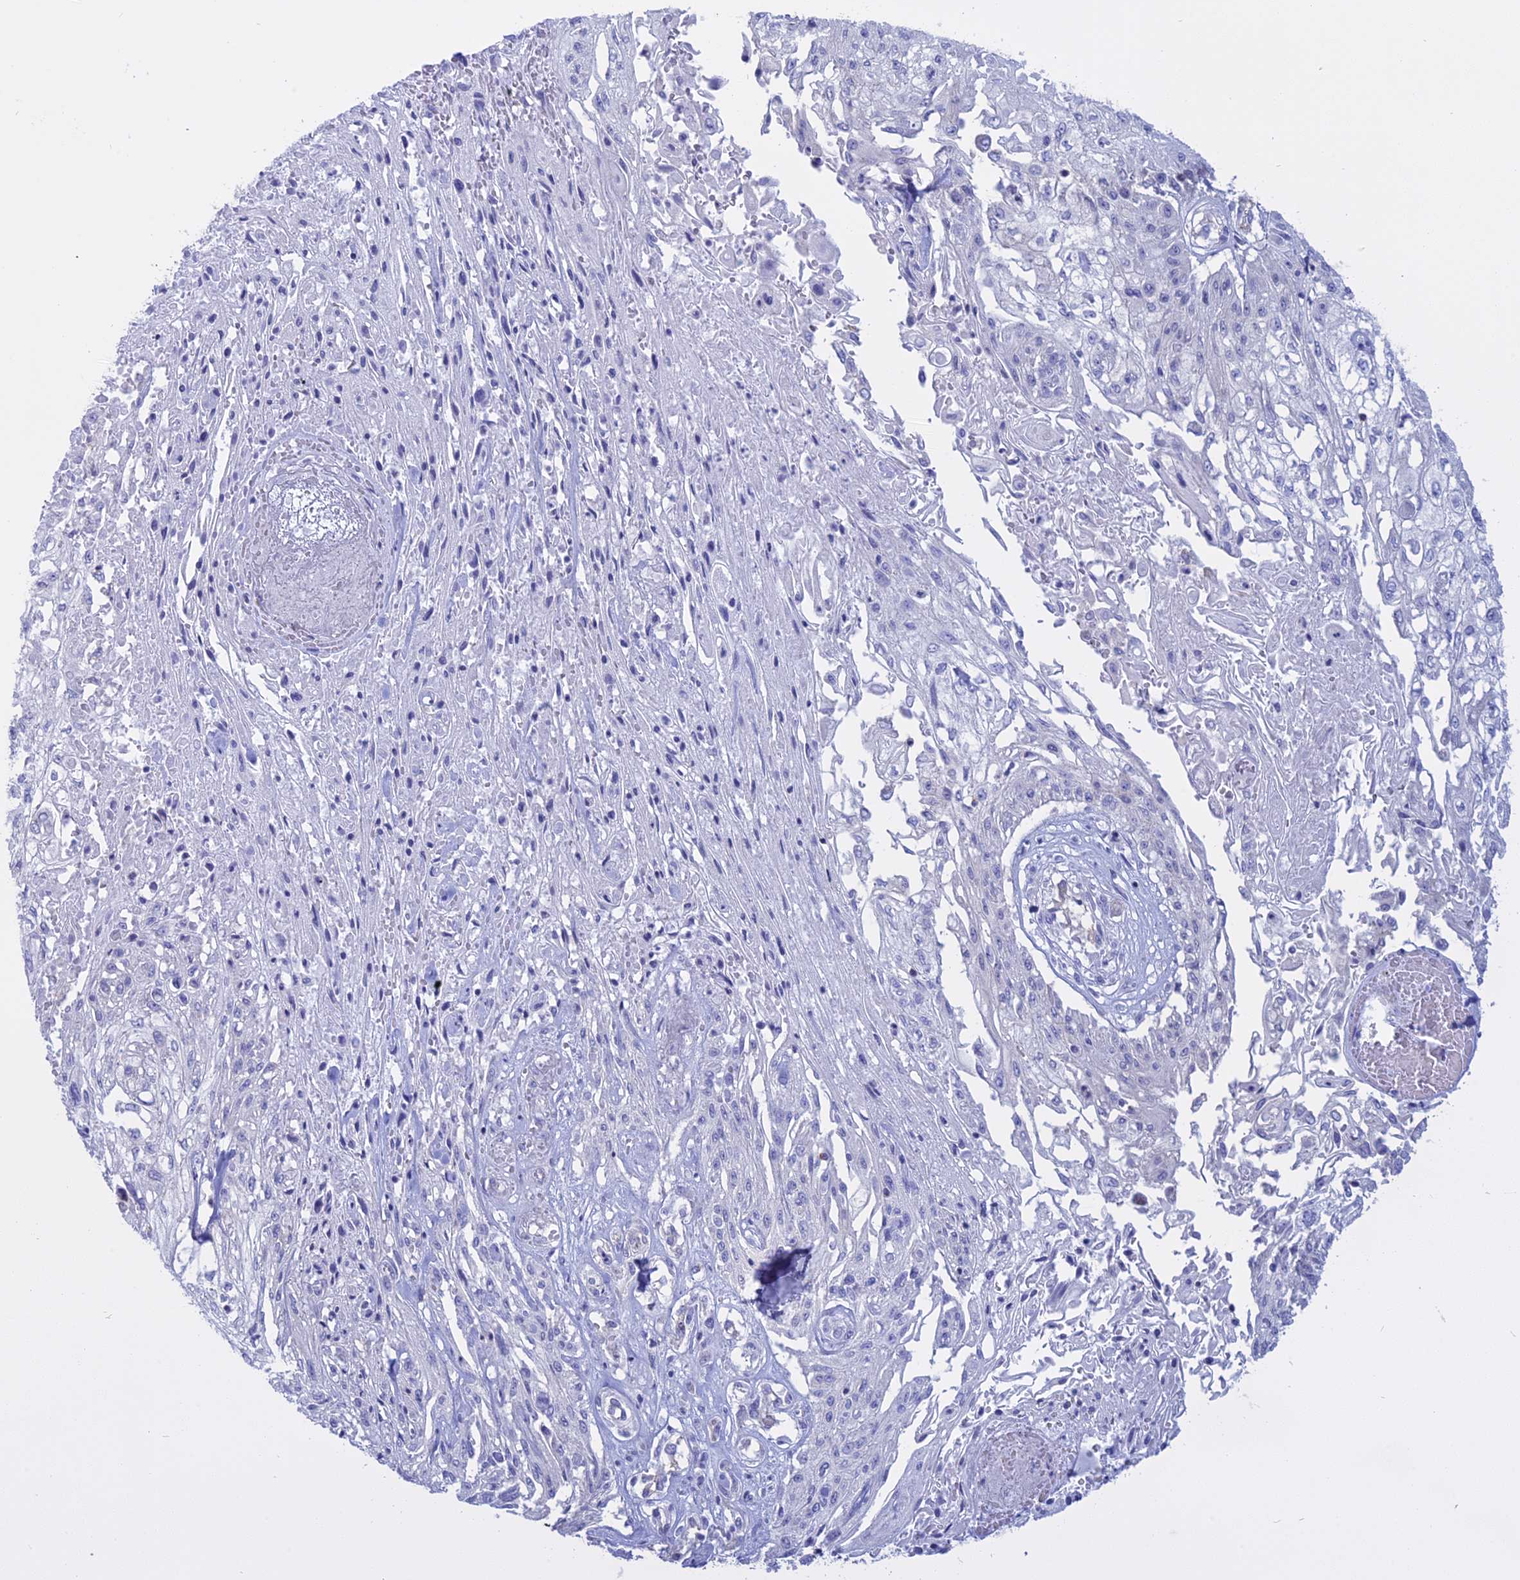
{"staining": {"intensity": "negative", "quantity": "none", "location": "none"}, "tissue": "skin cancer", "cell_type": "Tumor cells", "image_type": "cancer", "snomed": [{"axis": "morphology", "description": "Squamous cell carcinoma, NOS"}, {"axis": "morphology", "description": "Squamous cell carcinoma, metastatic, NOS"}, {"axis": "topography", "description": "Skin"}, {"axis": "topography", "description": "Lymph node"}], "caption": "IHC photomicrograph of human skin cancer stained for a protein (brown), which demonstrates no positivity in tumor cells.", "gene": "AHCYL1", "patient": {"sex": "male", "age": 75}}